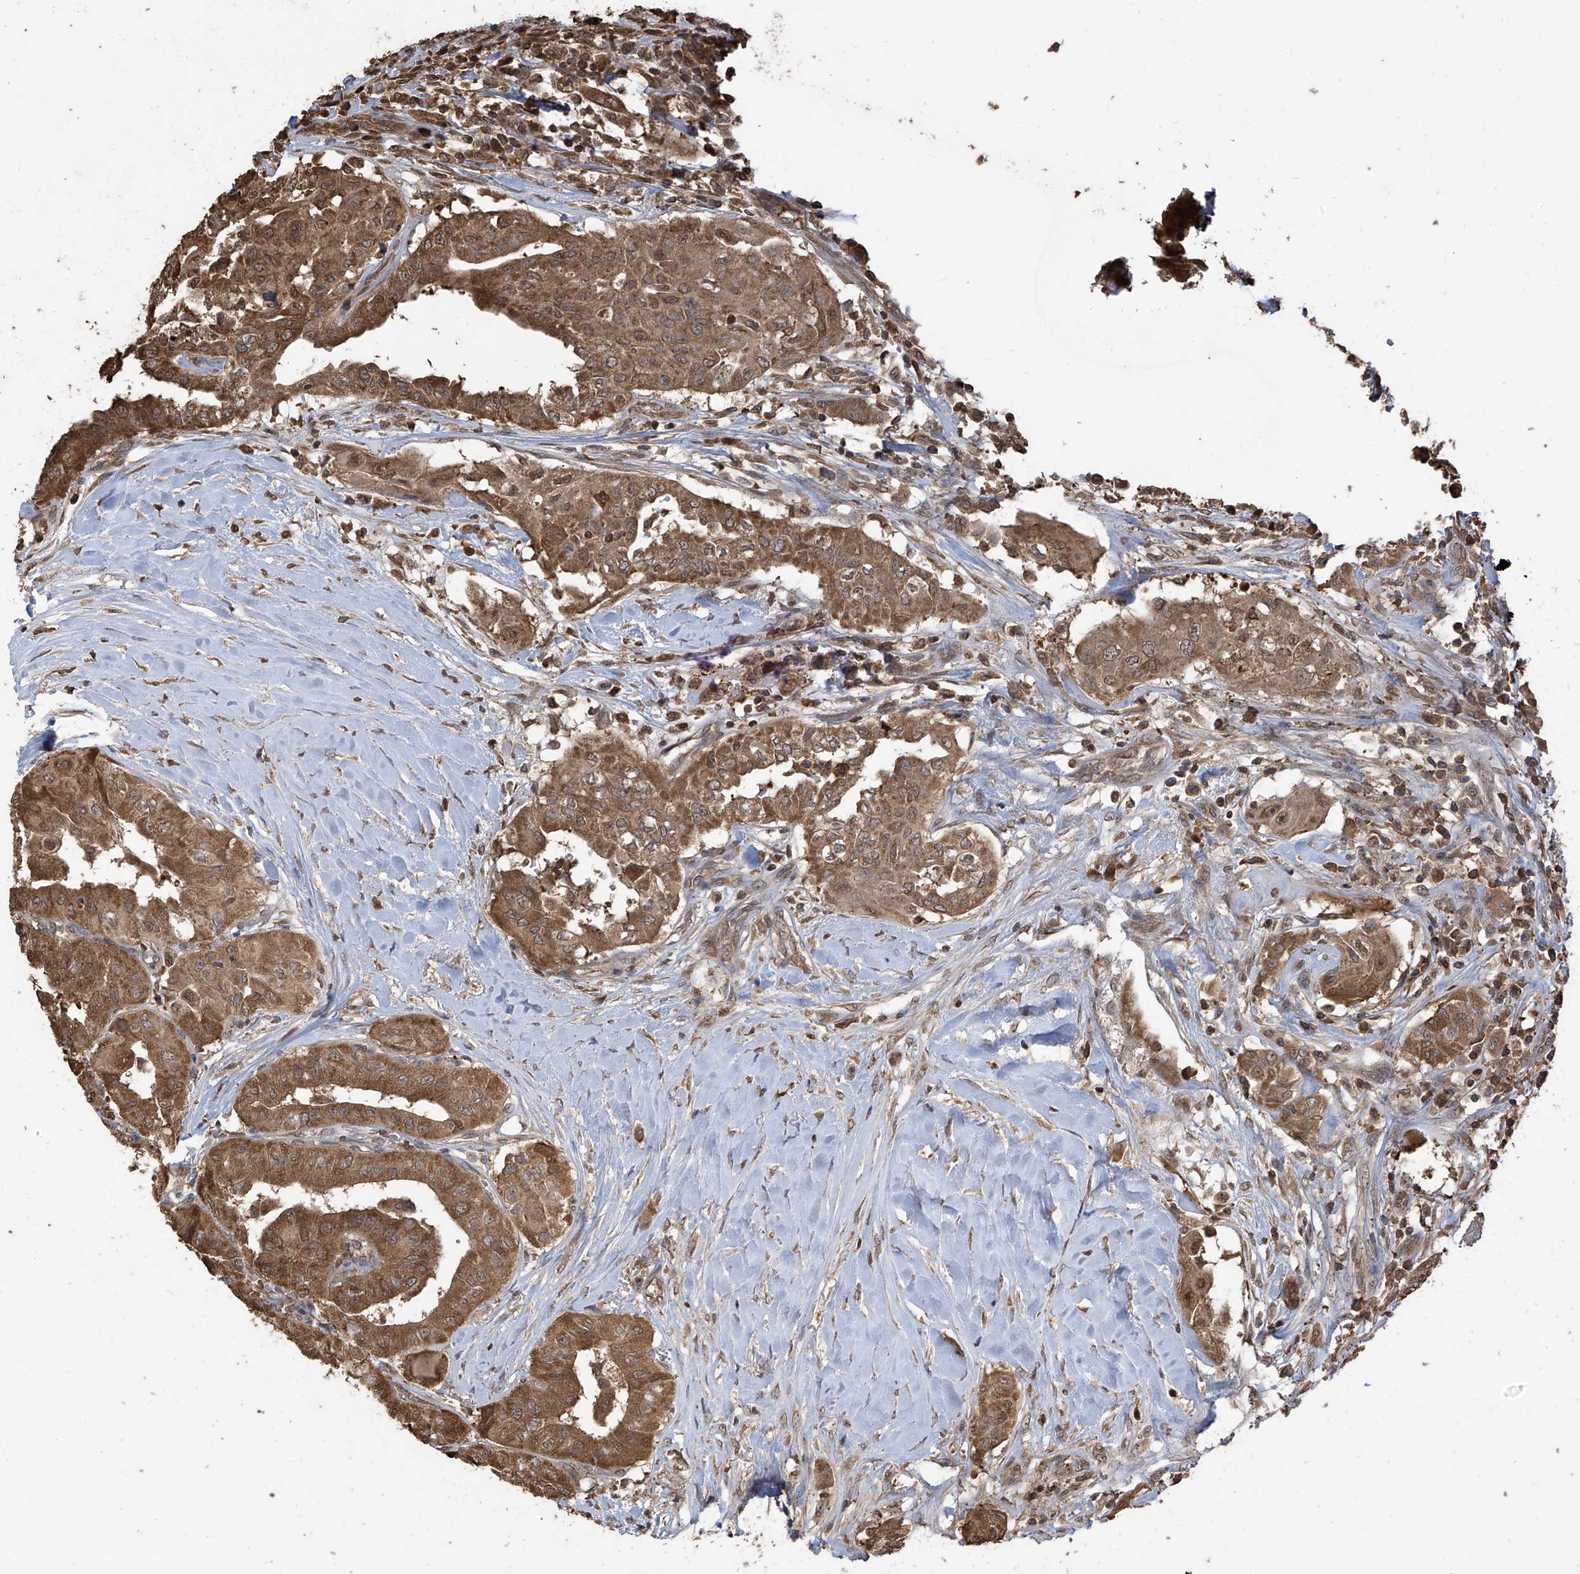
{"staining": {"intensity": "moderate", "quantity": ">75%", "location": "cytoplasmic/membranous"}, "tissue": "thyroid cancer", "cell_type": "Tumor cells", "image_type": "cancer", "snomed": [{"axis": "morphology", "description": "Papillary adenocarcinoma, NOS"}, {"axis": "topography", "description": "Thyroid gland"}], "caption": "The histopathology image demonstrates immunohistochemical staining of papillary adenocarcinoma (thyroid). There is moderate cytoplasmic/membranous expression is appreciated in approximately >75% of tumor cells. Using DAB (brown) and hematoxylin (blue) stains, captured at high magnification using brightfield microscopy.", "gene": "PNPT1", "patient": {"sex": "female", "age": 59}}